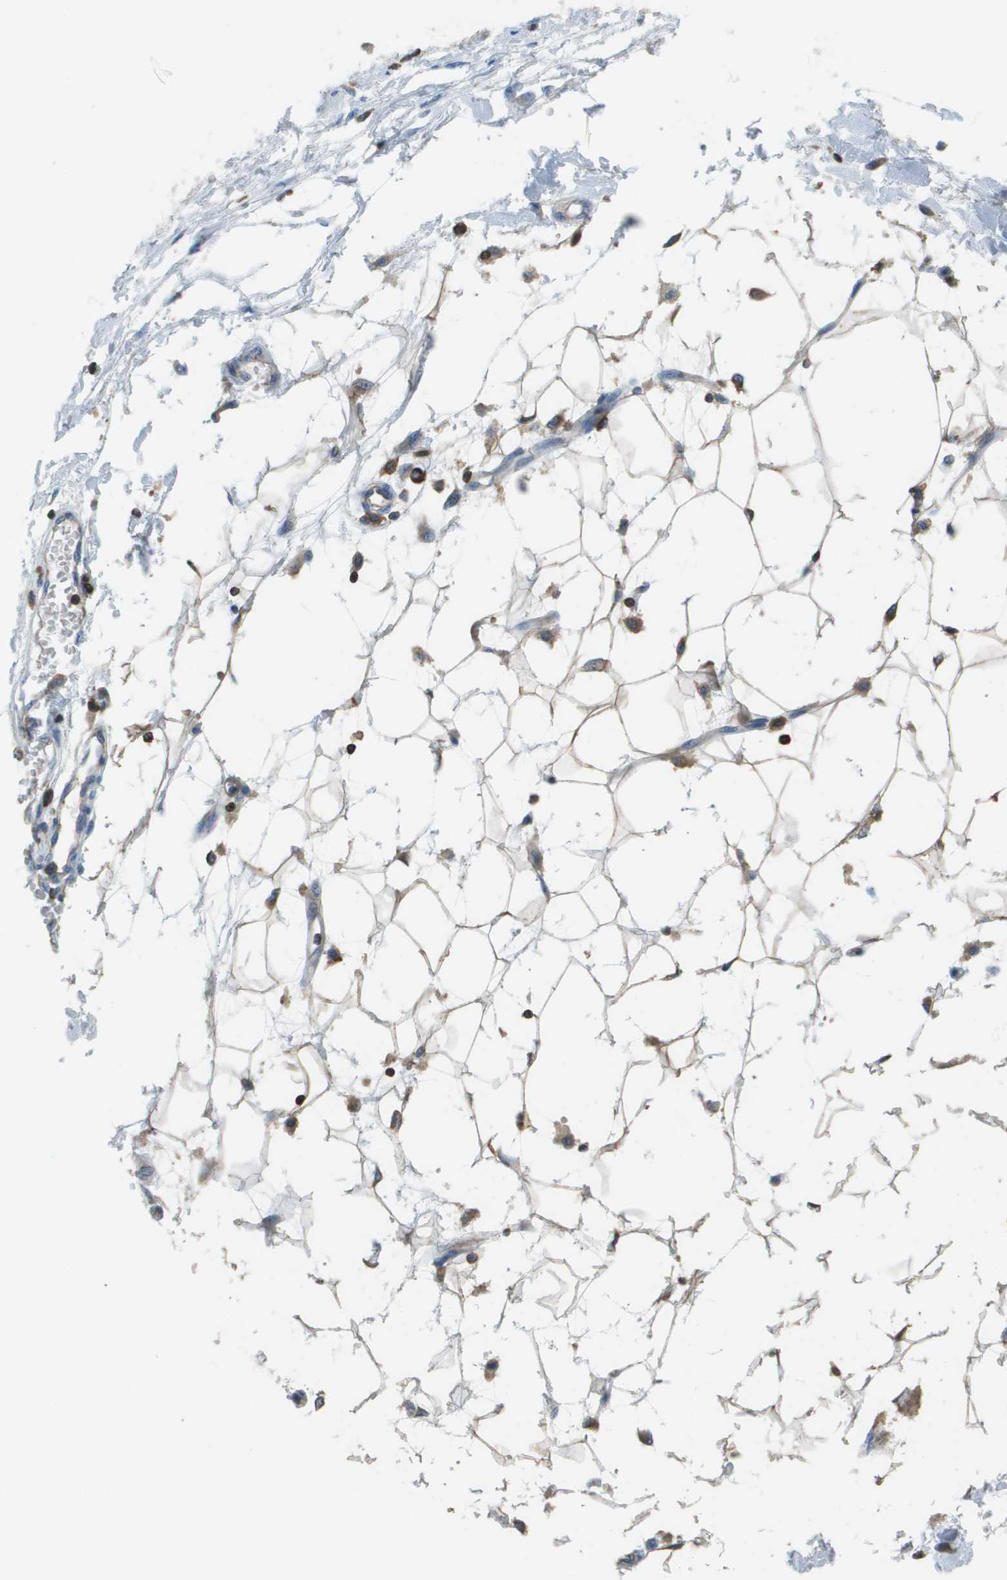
{"staining": {"intensity": "moderate", "quantity": ">75%", "location": "cytoplasmic/membranous"}, "tissue": "adipose tissue", "cell_type": "Adipocytes", "image_type": "normal", "snomed": [{"axis": "morphology", "description": "Normal tissue, NOS"}, {"axis": "morphology", "description": "Squamous cell carcinoma, NOS"}, {"axis": "topography", "description": "Skin"}, {"axis": "topography", "description": "Peripheral nerve tissue"}], "caption": "The photomicrograph demonstrates immunohistochemical staining of benign adipose tissue. There is moderate cytoplasmic/membranous staining is present in approximately >75% of adipocytes. The protein of interest is shown in brown color, while the nuclei are stained blue.", "gene": "APBB1IP", "patient": {"sex": "male", "age": 83}}